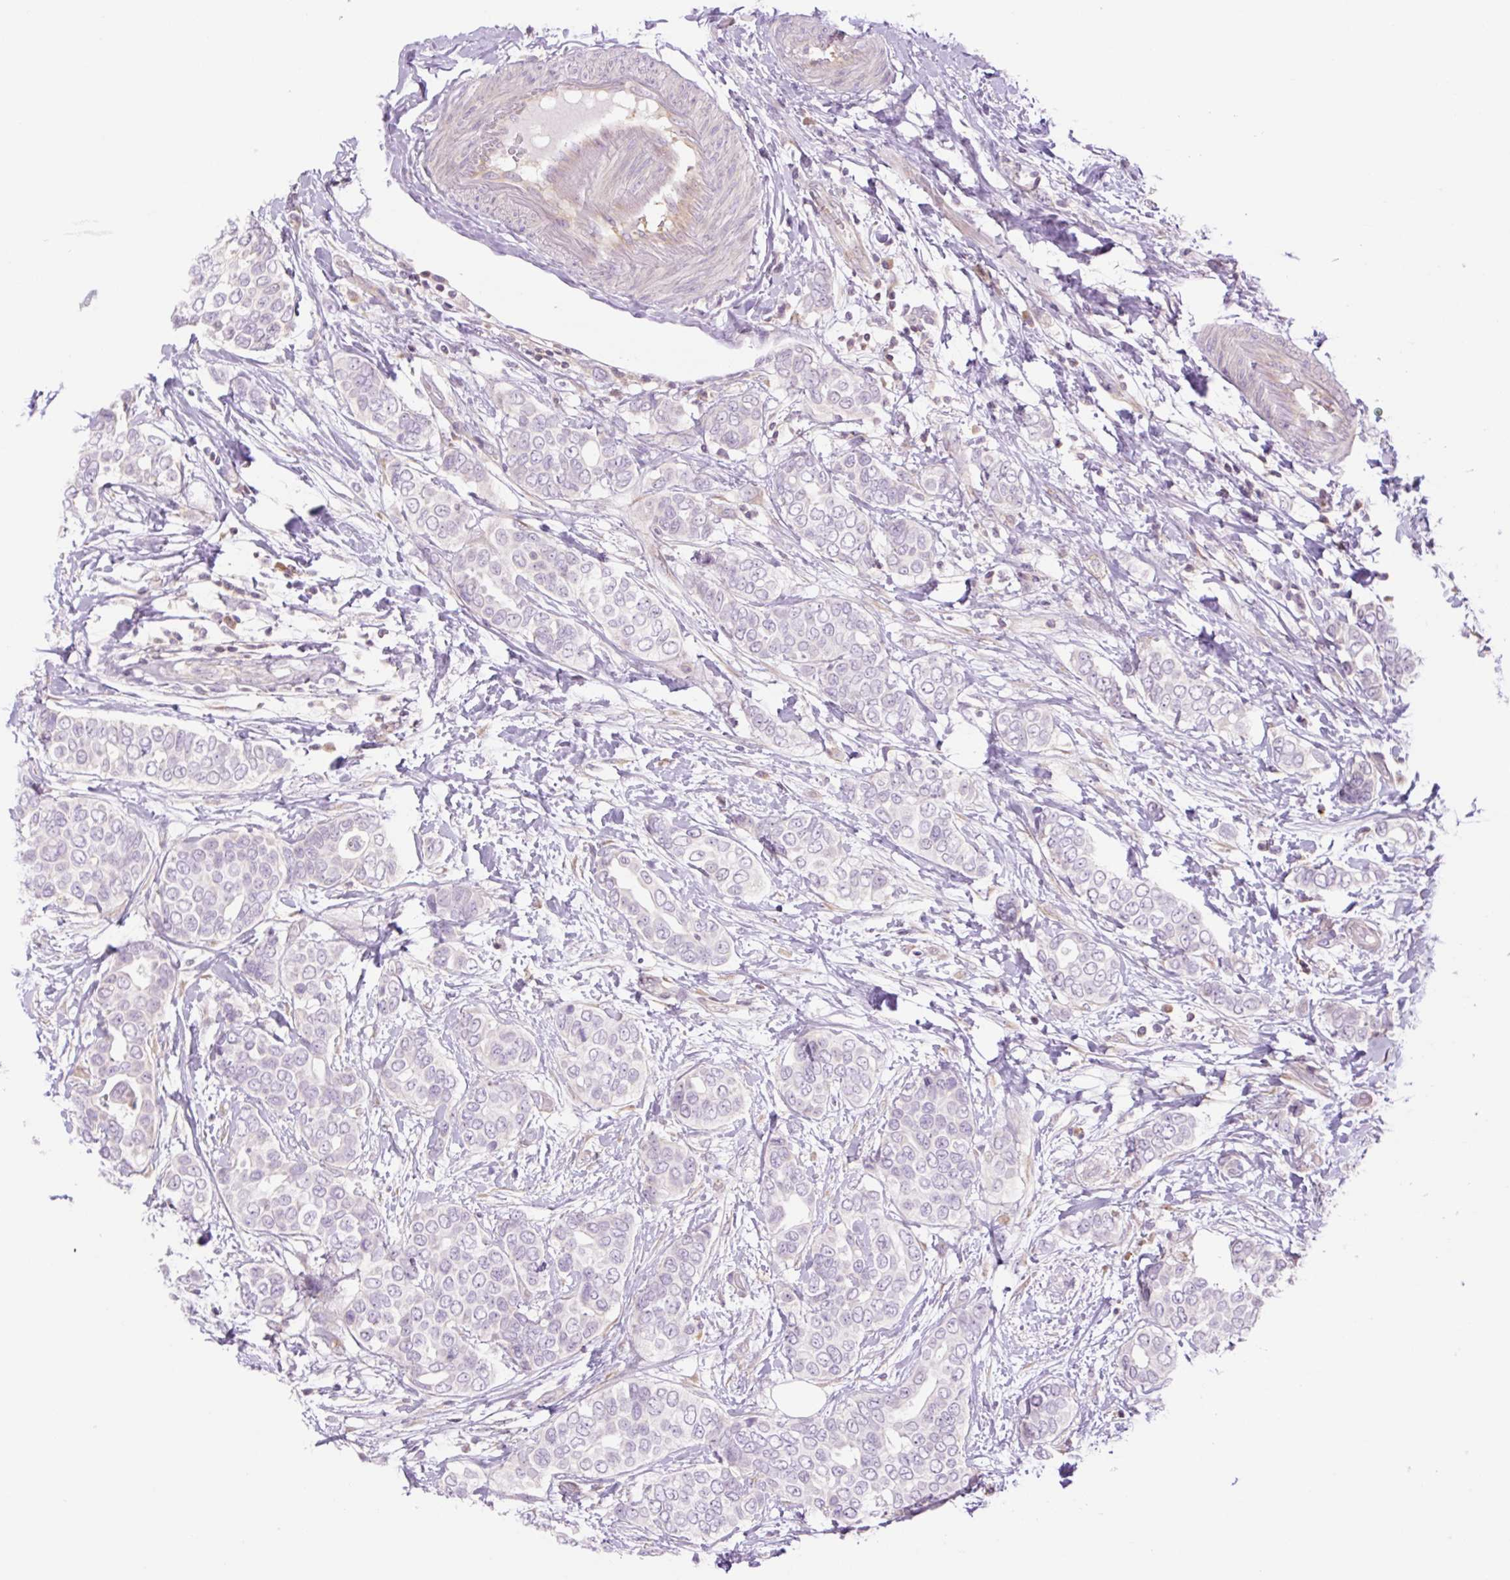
{"staining": {"intensity": "negative", "quantity": "none", "location": "none"}, "tissue": "breast cancer", "cell_type": "Tumor cells", "image_type": "cancer", "snomed": [{"axis": "morphology", "description": "Lobular carcinoma"}, {"axis": "topography", "description": "Breast"}], "caption": "The immunohistochemistry photomicrograph has no significant expression in tumor cells of breast cancer (lobular carcinoma) tissue. The staining was performed using DAB to visualize the protein expression in brown, while the nuclei were stained in blue with hematoxylin (Magnification: 20x).", "gene": "GRID2", "patient": {"sex": "female", "age": 51}}